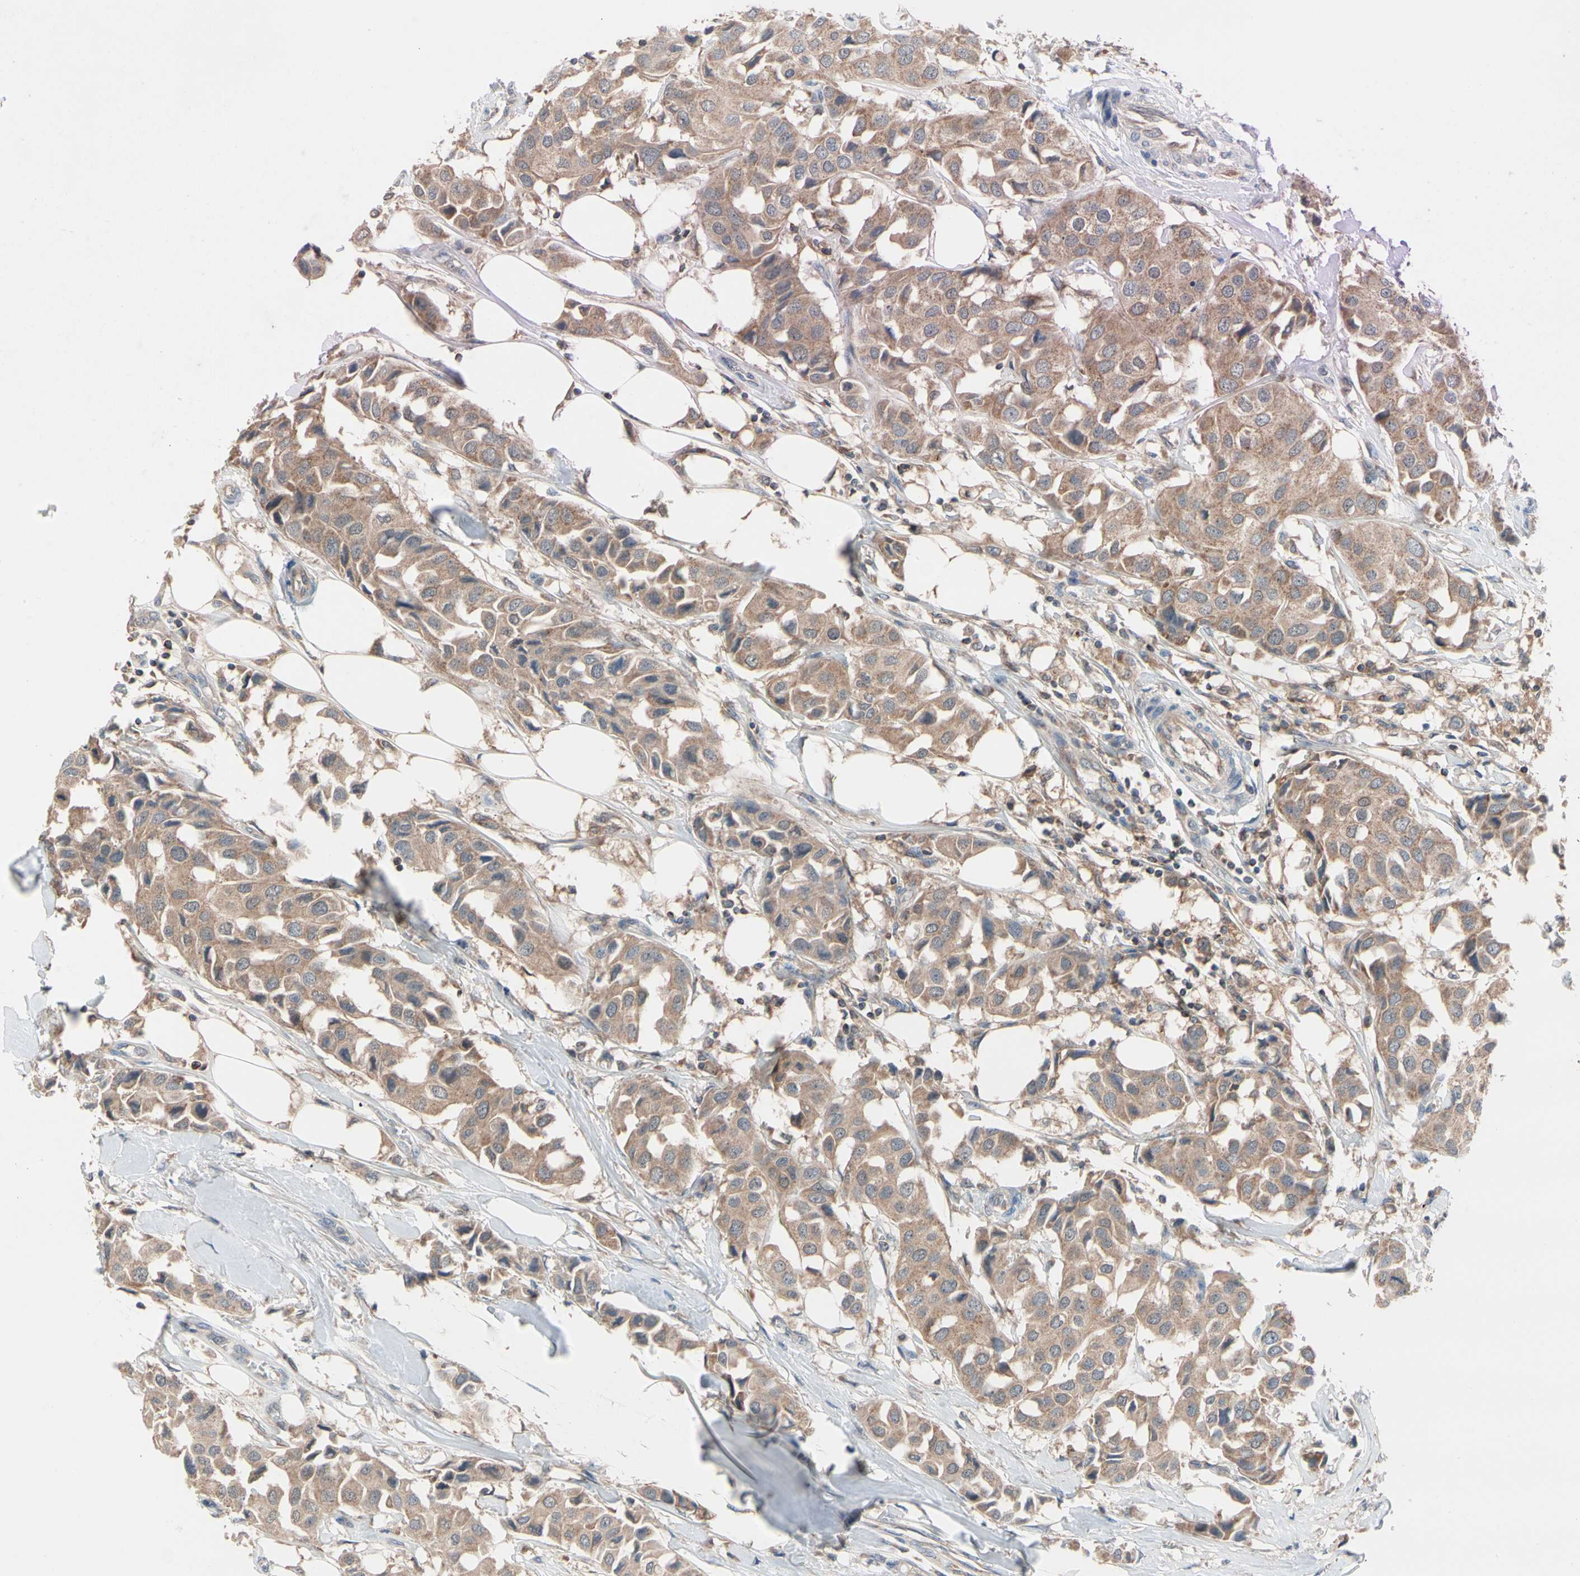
{"staining": {"intensity": "moderate", "quantity": ">75%", "location": "cytoplasmic/membranous"}, "tissue": "breast cancer", "cell_type": "Tumor cells", "image_type": "cancer", "snomed": [{"axis": "morphology", "description": "Duct carcinoma"}, {"axis": "topography", "description": "Breast"}], "caption": "Protein staining of breast cancer (infiltrating ductal carcinoma) tissue reveals moderate cytoplasmic/membranous staining in approximately >75% of tumor cells. The staining is performed using DAB (3,3'-diaminobenzidine) brown chromogen to label protein expression. The nuclei are counter-stained blue using hematoxylin.", "gene": "MTHFS", "patient": {"sex": "female", "age": 80}}